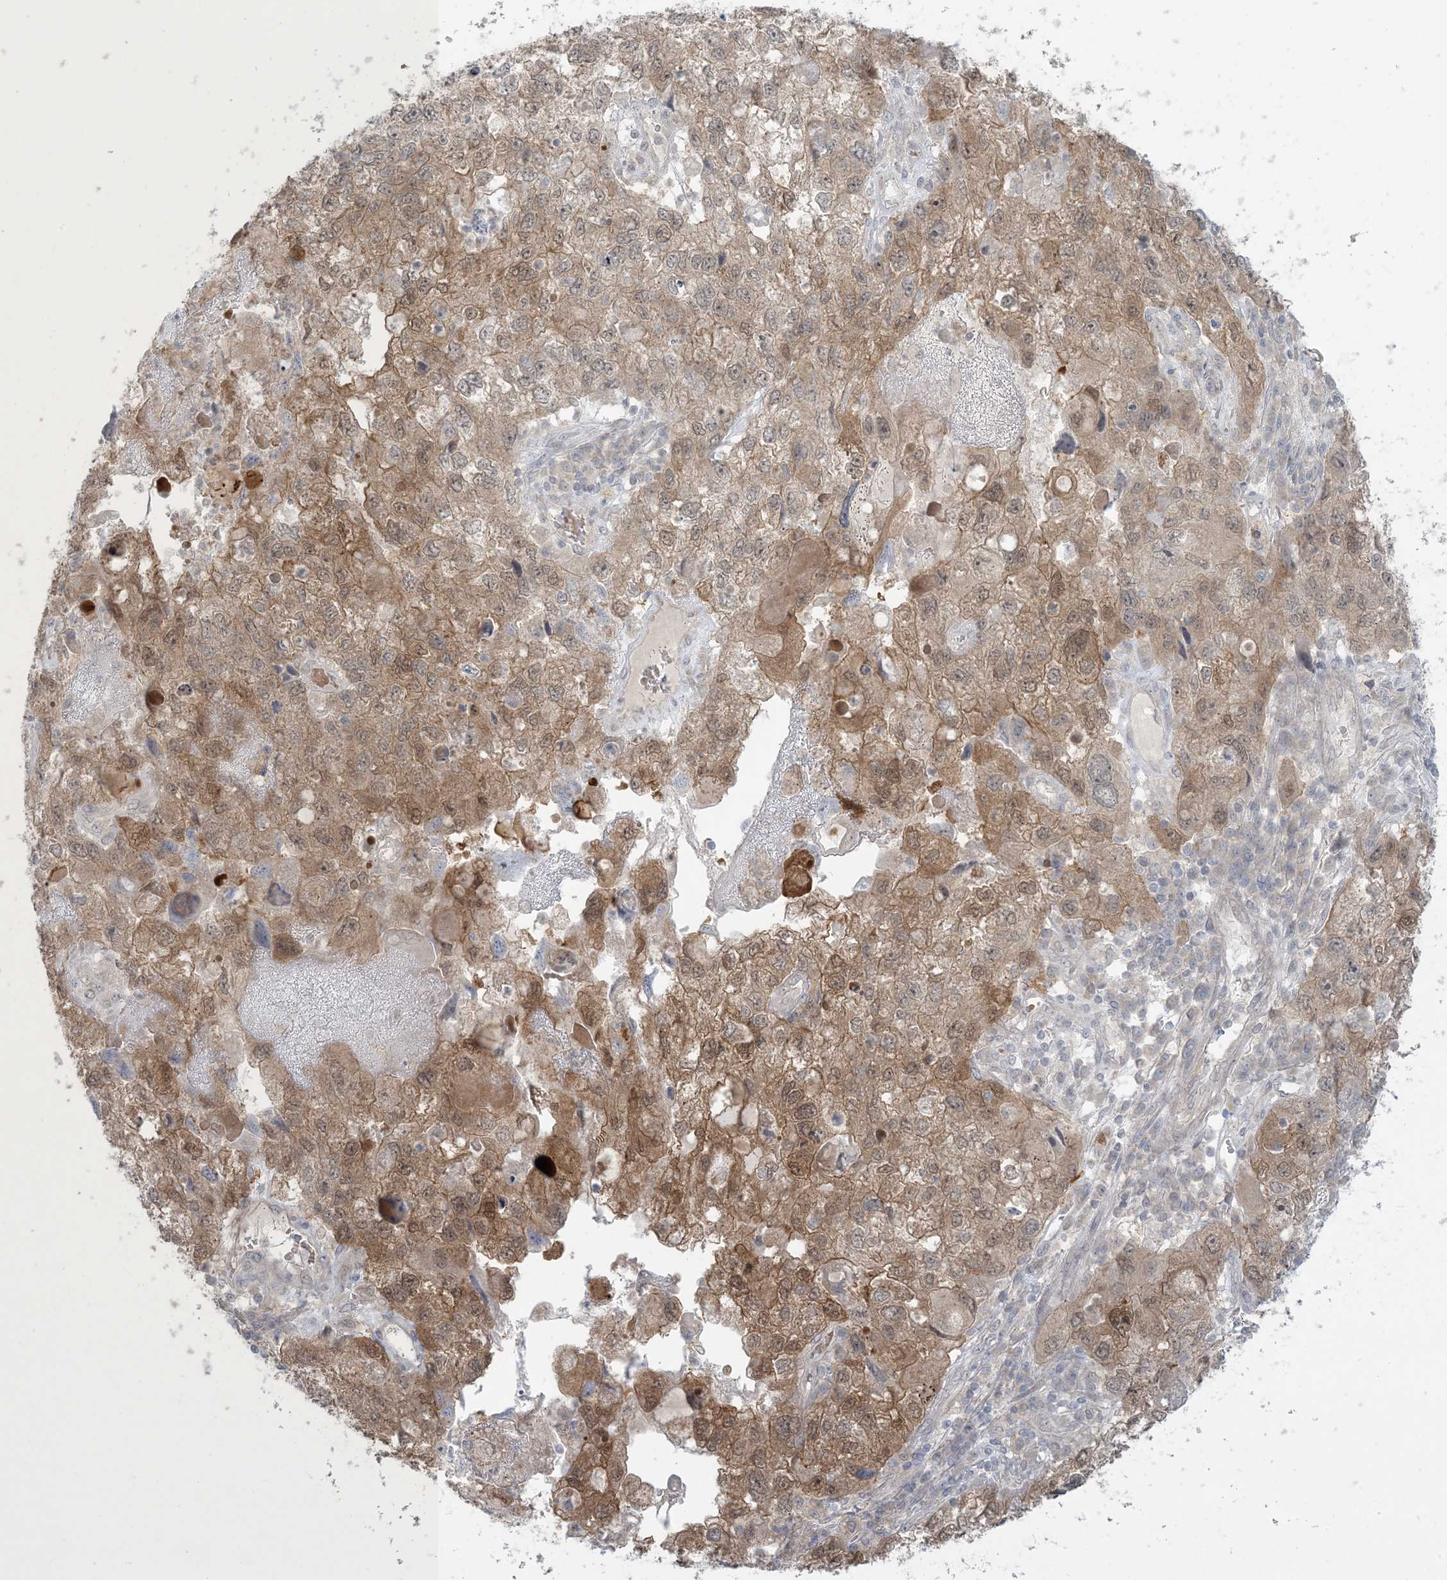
{"staining": {"intensity": "moderate", "quantity": ">75%", "location": "cytoplasmic/membranous,nuclear"}, "tissue": "endometrial cancer", "cell_type": "Tumor cells", "image_type": "cancer", "snomed": [{"axis": "morphology", "description": "Adenocarcinoma, NOS"}, {"axis": "topography", "description": "Endometrium"}], "caption": "The immunohistochemical stain labels moderate cytoplasmic/membranous and nuclear staining in tumor cells of adenocarcinoma (endometrial) tissue.", "gene": "NRBP2", "patient": {"sex": "female", "age": 49}}